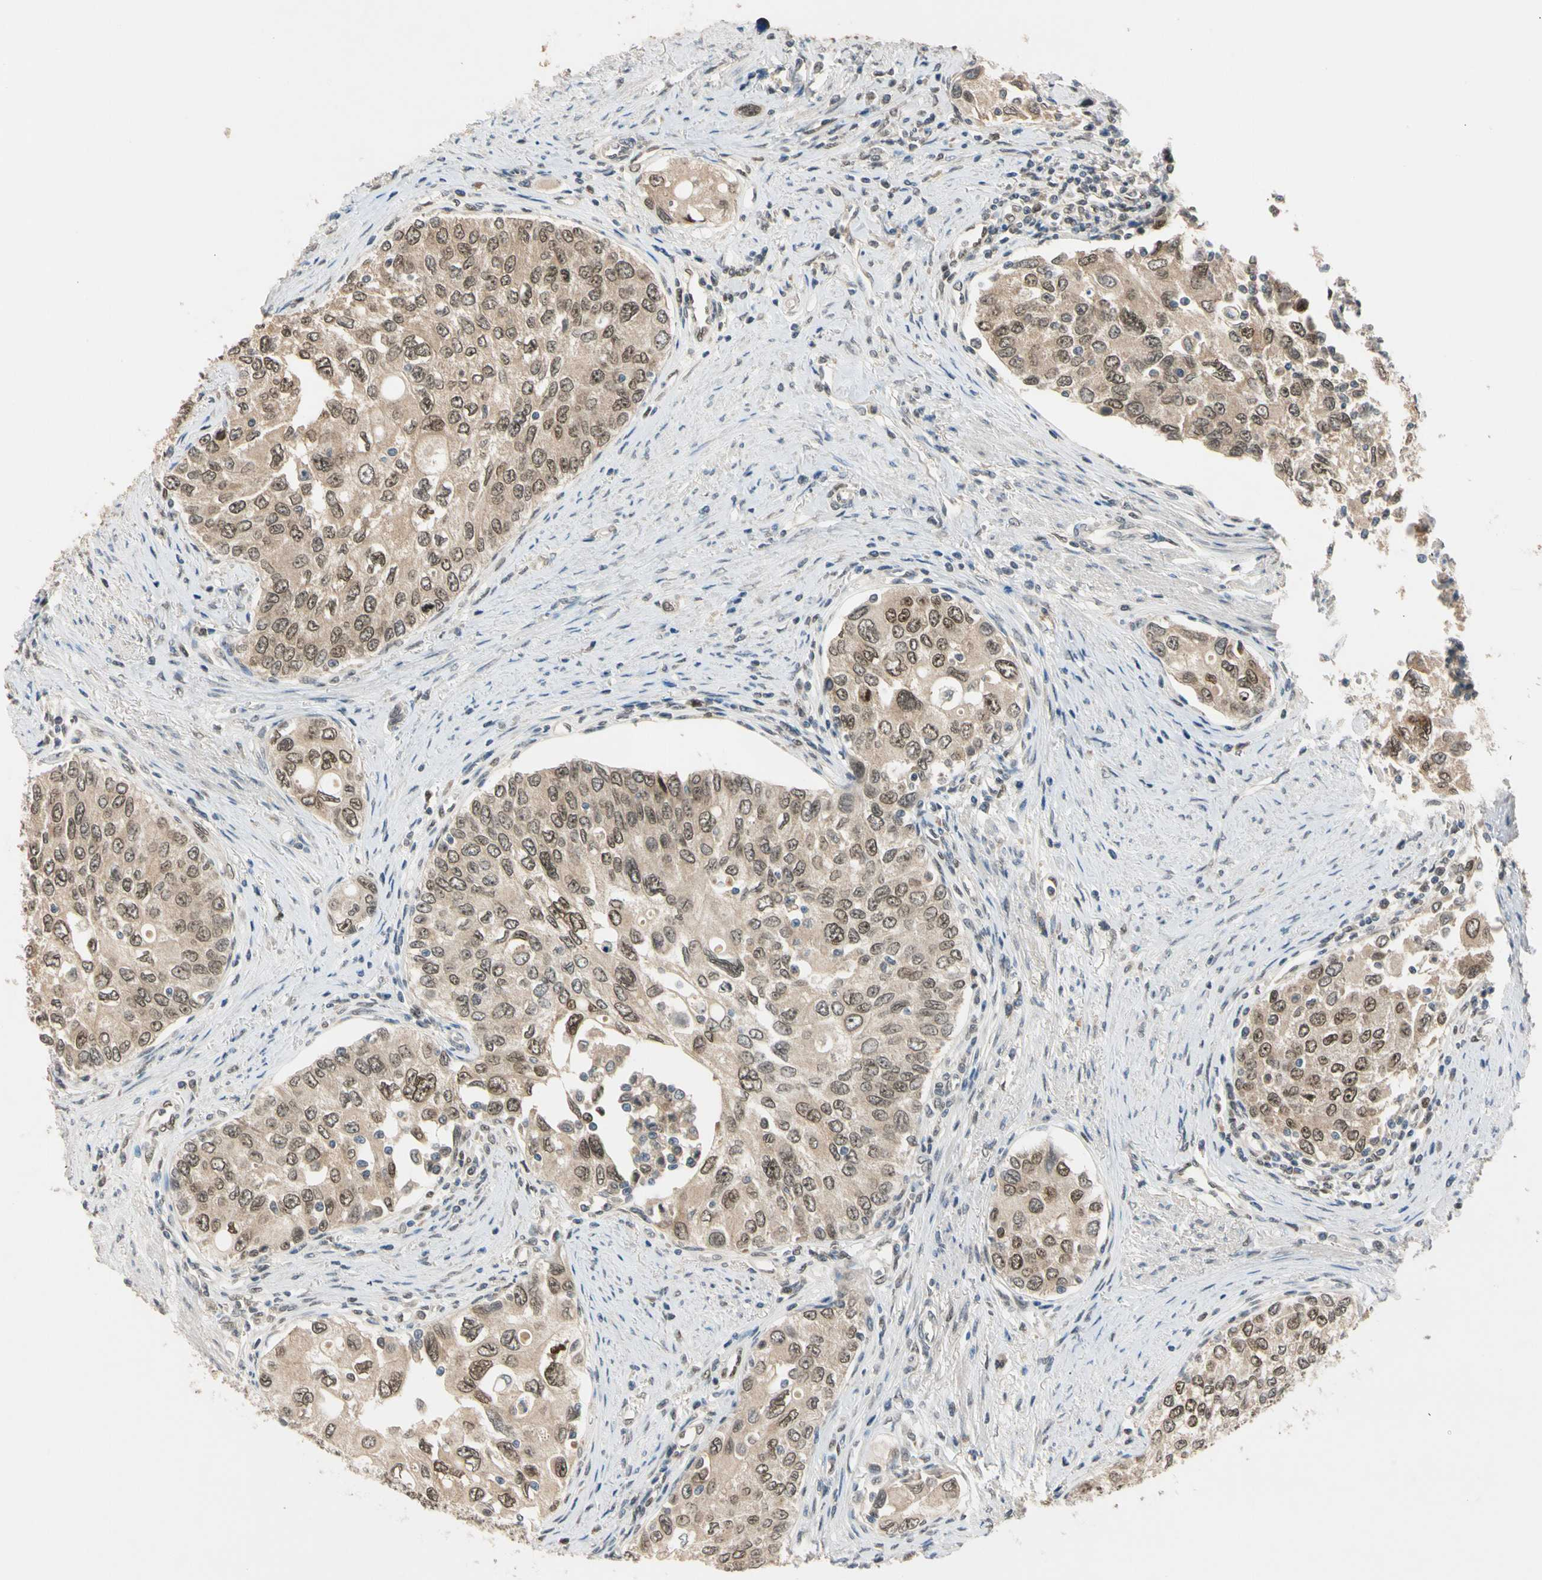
{"staining": {"intensity": "strong", "quantity": ">75%", "location": "cytoplasmic/membranous,nuclear"}, "tissue": "urothelial cancer", "cell_type": "Tumor cells", "image_type": "cancer", "snomed": [{"axis": "morphology", "description": "Urothelial carcinoma, High grade"}, {"axis": "topography", "description": "Urinary bladder"}], "caption": "Protein staining reveals strong cytoplasmic/membranous and nuclear positivity in approximately >75% of tumor cells in urothelial carcinoma (high-grade).", "gene": "RIOX2", "patient": {"sex": "female", "age": 56}}